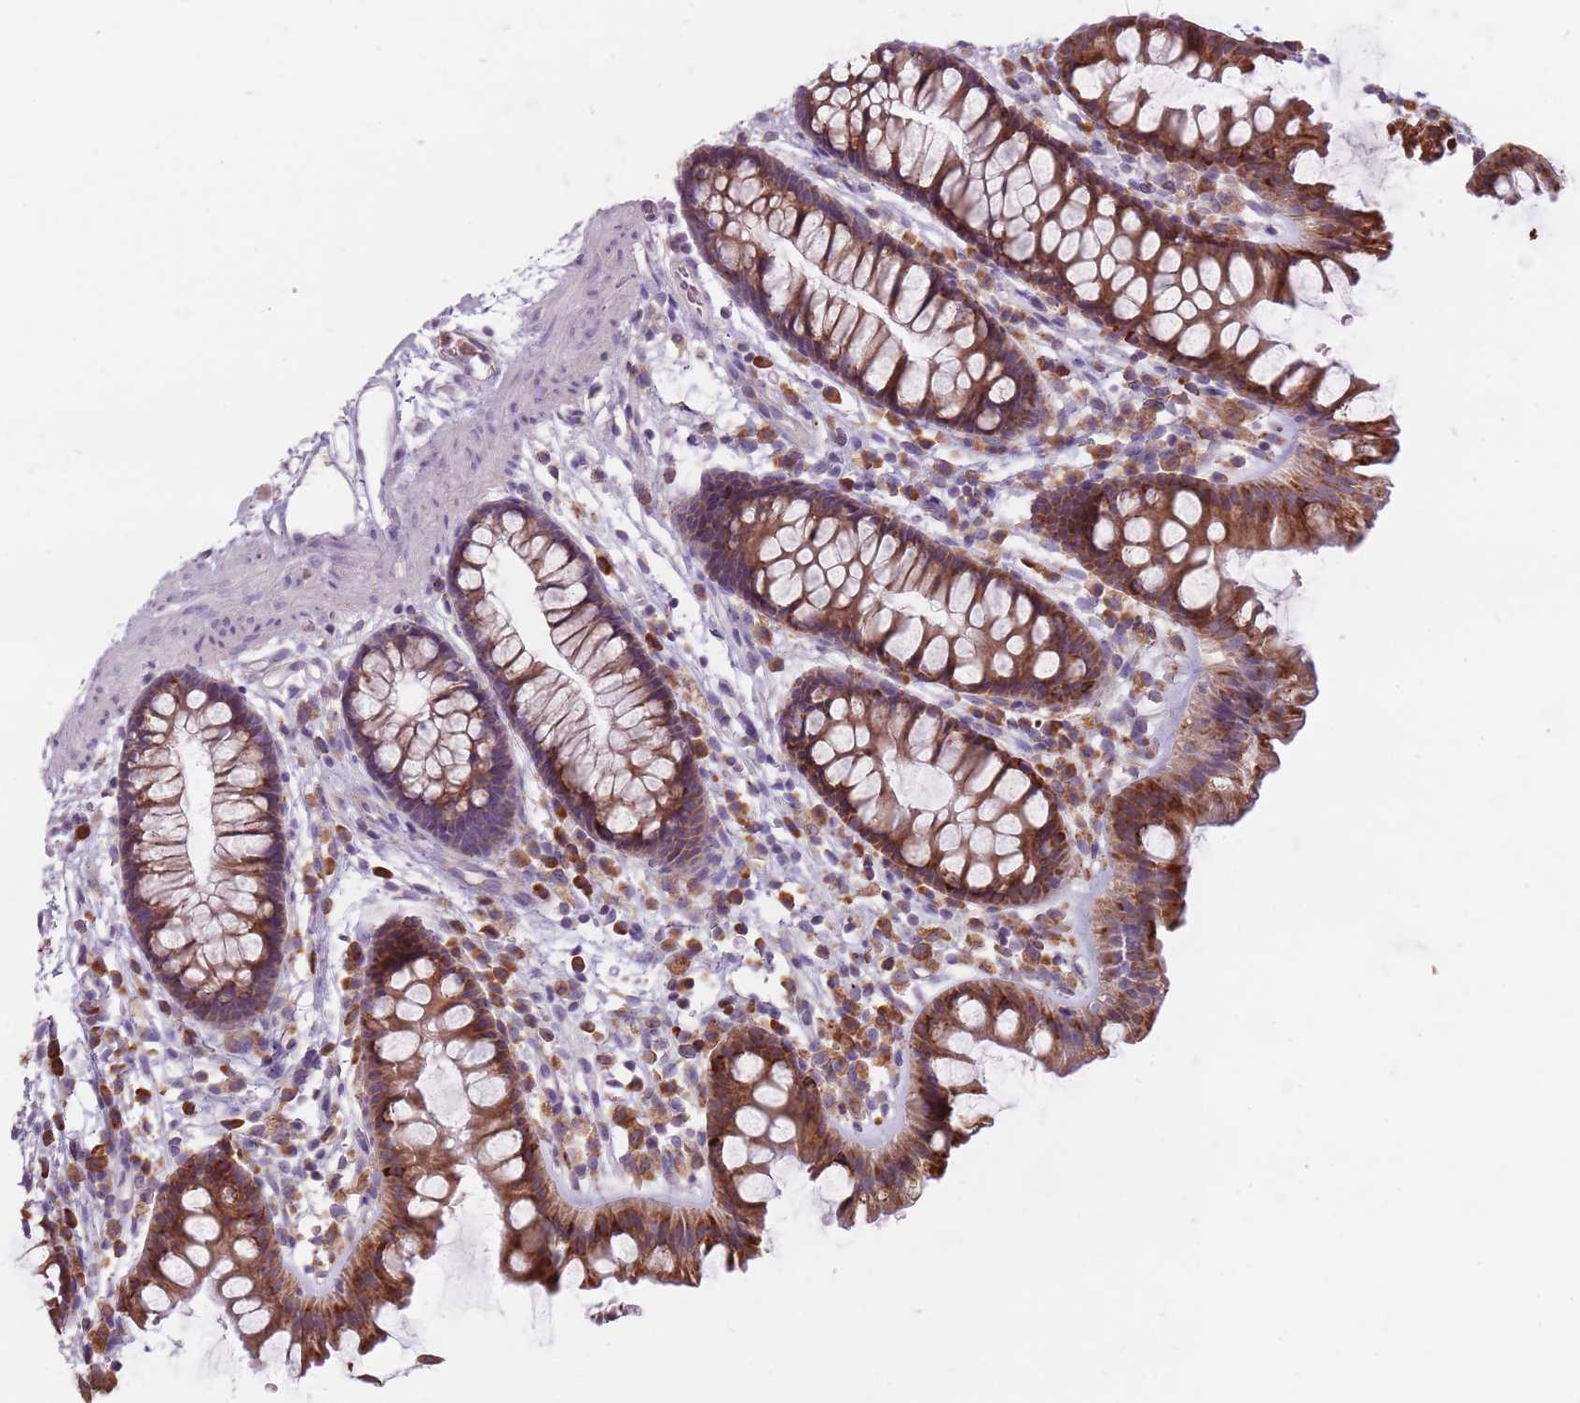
{"staining": {"intensity": "negative", "quantity": "none", "location": "none"}, "tissue": "colon", "cell_type": "Endothelial cells", "image_type": "normal", "snomed": [{"axis": "morphology", "description": "Normal tissue, NOS"}, {"axis": "topography", "description": "Colon"}], "caption": "Immunohistochemistry (IHC) histopathology image of normal colon: human colon stained with DAB reveals no significant protein expression in endothelial cells.", "gene": "RPS9", "patient": {"sex": "female", "age": 62}}